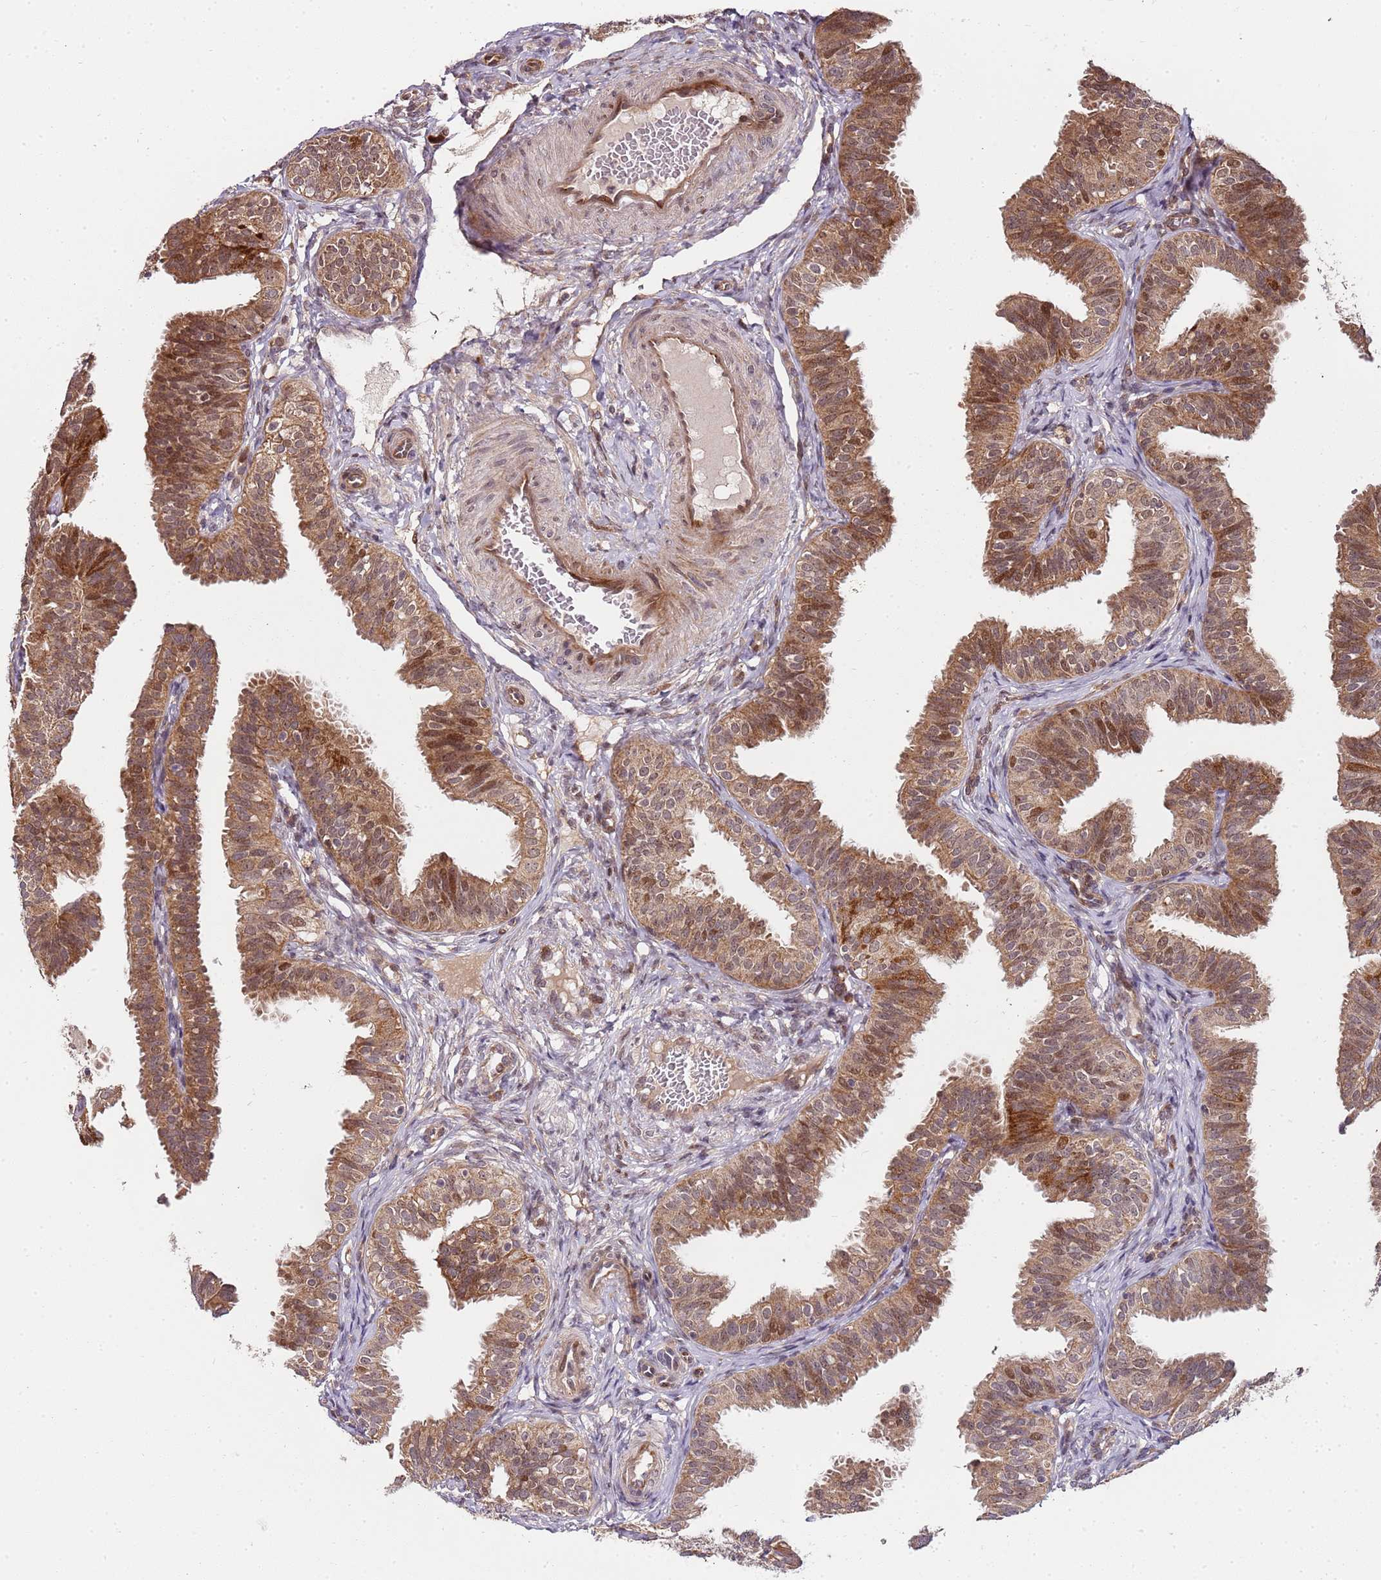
{"staining": {"intensity": "moderate", "quantity": ">75%", "location": "cytoplasmic/membranous"}, "tissue": "fallopian tube", "cell_type": "Glandular cells", "image_type": "normal", "snomed": [{"axis": "morphology", "description": "Normal tissue, NOS"}, {"axis": "topography", "description": "Fallopian tube"}], "caption": "This is a histology image of immunohistochemistry (IHC) staining of normal fallopian tube, which shows moderate positivity in the cytoplasmic/membranous of glandular cells.", "gene": "EDC3", "patient": {"sex": "female", "age": 35}}